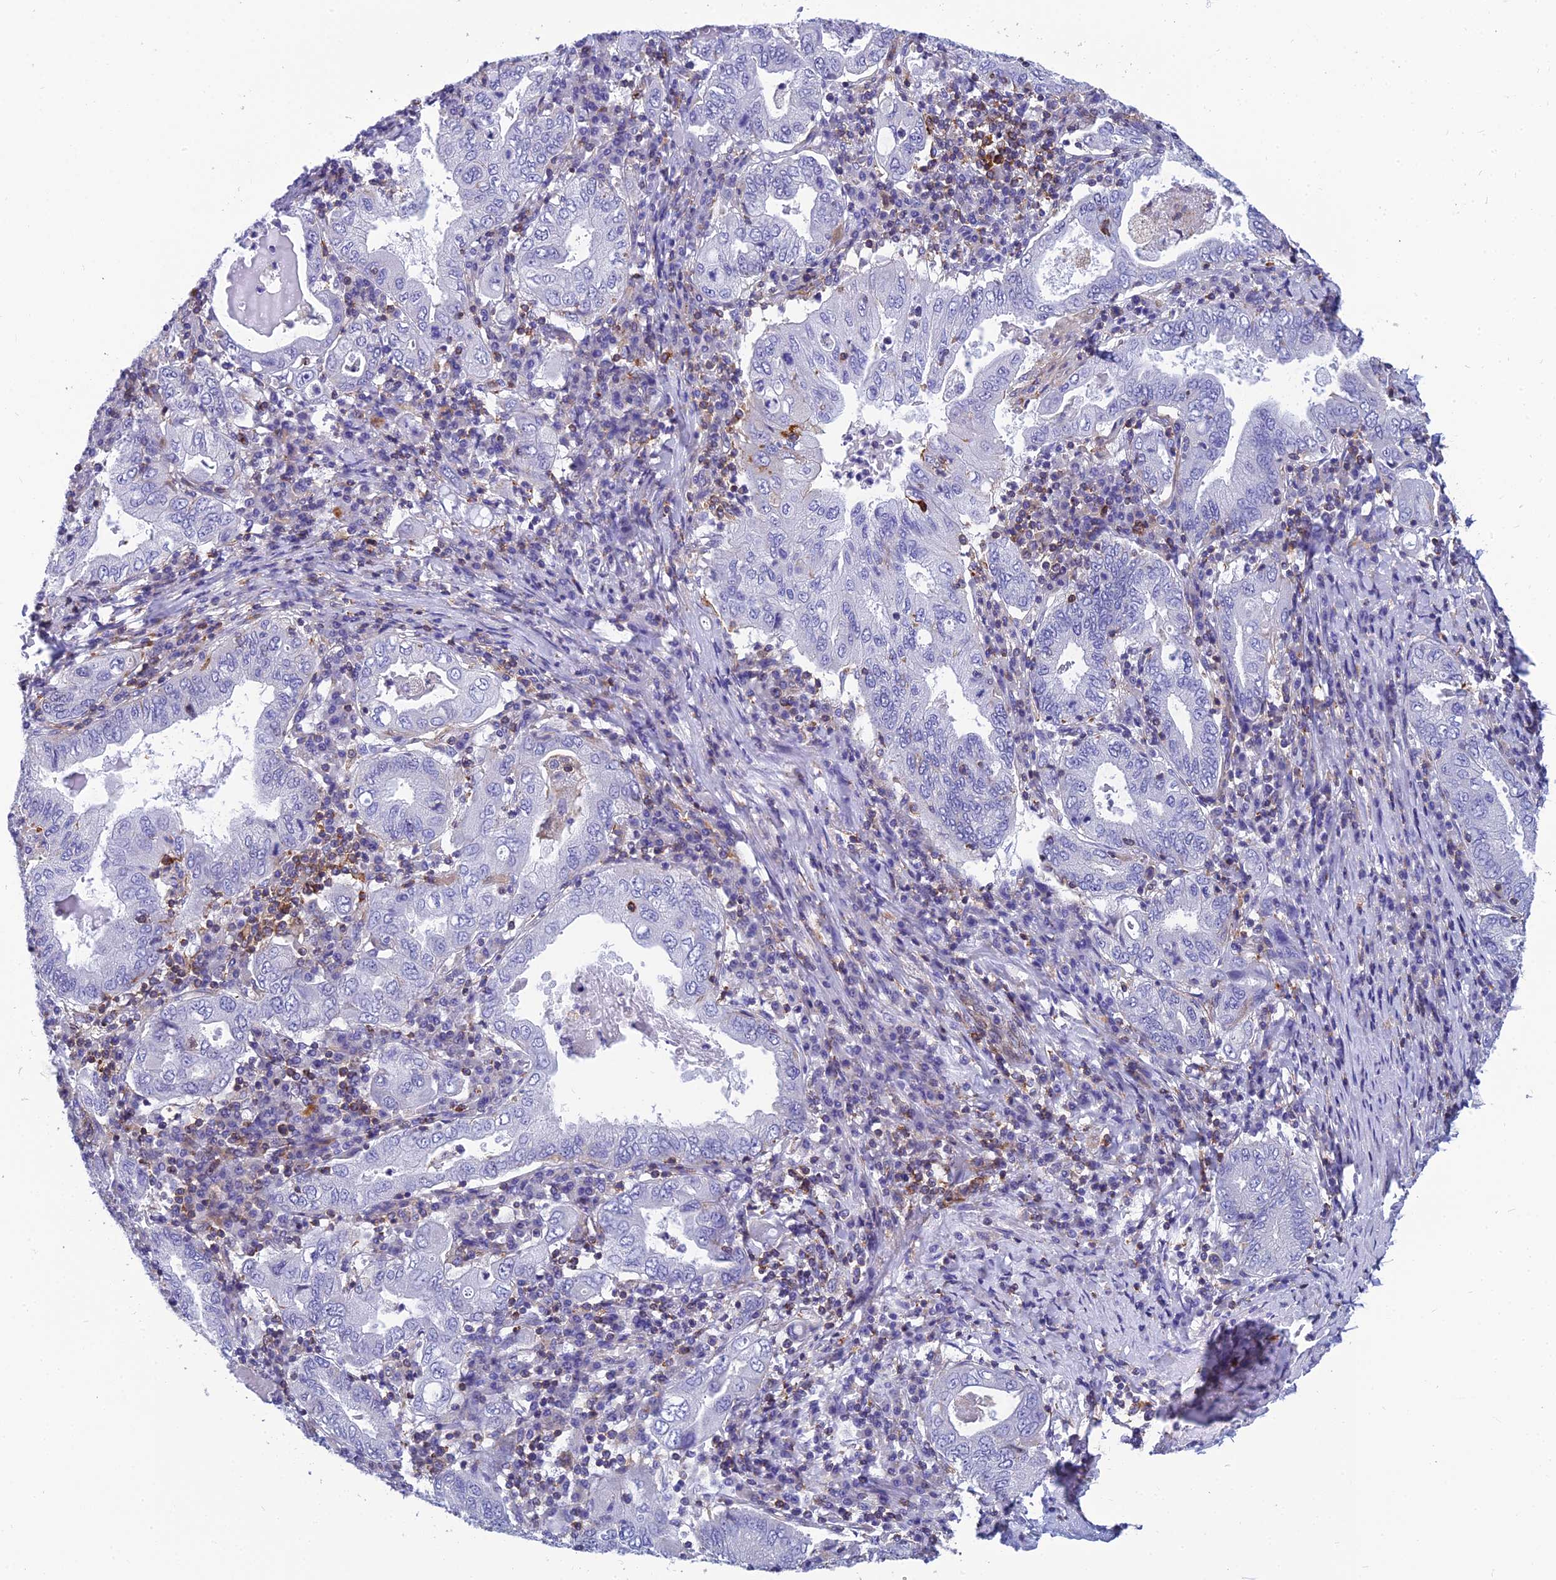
{"staining": {"intensity": "negative", "quantity": "none", "location": "none"}, "tissue": "stomach cancer", "cell_type": "Tumor cells", "image_type": "cancer", "snomed": [{"axis": "morphology", "description": "Normal tissue, NOS"}, {"axis": "morphology", "description": "Adenocarcinoma, NOS"}, {"axis": "topography", "description": "Esophagus"}, {"axis": "topography", "description": "Stomach, upper"}, {"axis": "topography", "description": "Peripheral nerve tissue"}], "caption": "Image shows no protein staining in tumor cells of stomach cancer (adenocarcinoma) tissue. (DAB IHC with hematoxylin counter stain).", "gene": "PPP1R18", "patient": {"sex": "male", "age": 62}}